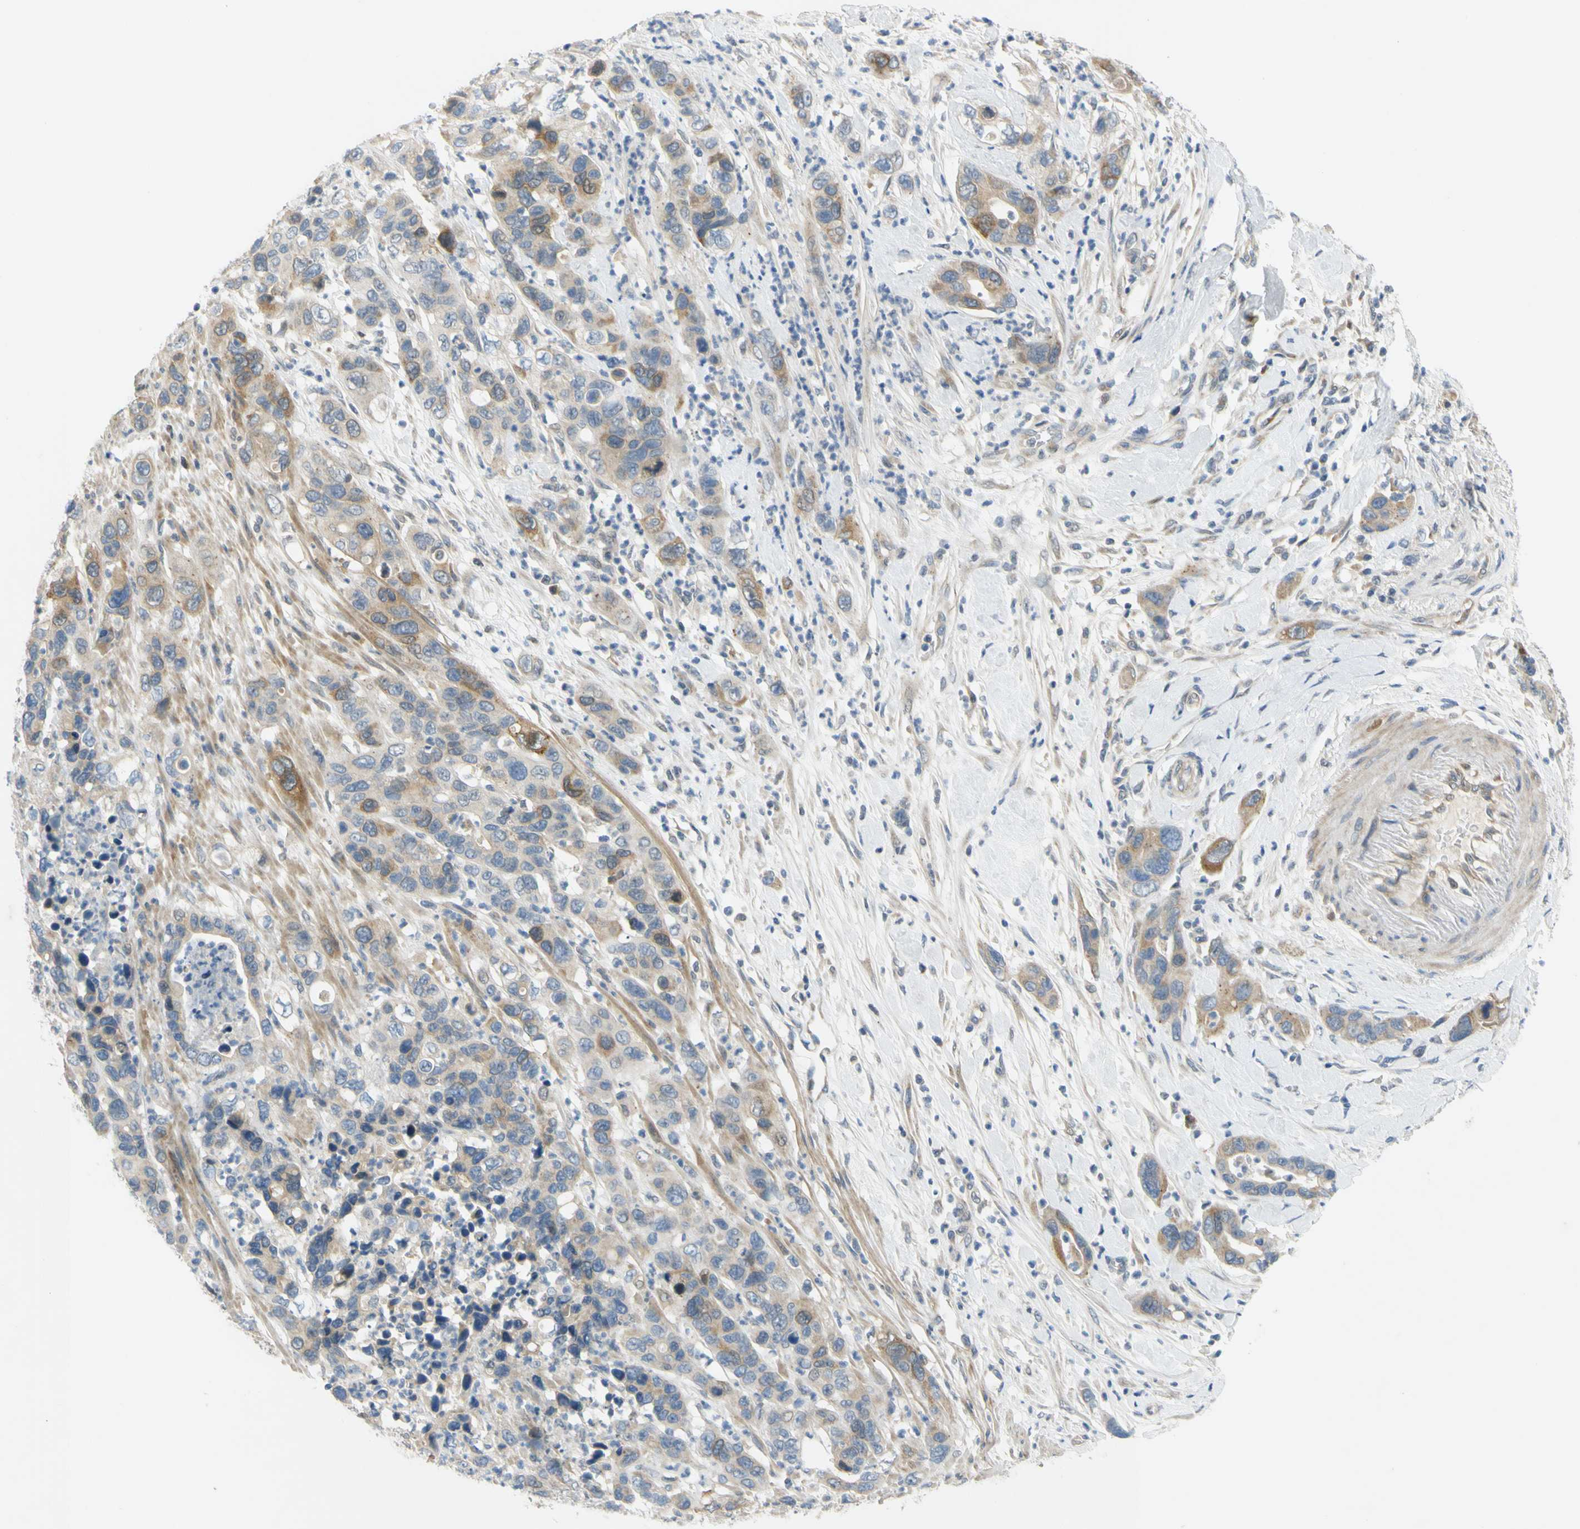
{"staining": {"intensity": "moderate", "quantity": "<25%", "location": "cytoplasmic/membranous"}, "tissue": "pancreatic cancer", "cell_type": "Tumor cells", "image_type": "cancer", "snomed": [{"axis": "morphology", "description": "Adenocarcinoma, NOS"}, {"axis": "topography", "description": "Pancreas"}], "caption": "Pancreatic cancer (adenocarcinoma) was stained to show a protein in brown. There is low levels of moderate cytoplasmic/membranous expression in approximately <25% of tumor cells. Immunohistochemistry stains the protein in brown and the nuclei are stained blue.", "gene": "CCNB2", "patient": {"sex": "female", "age": 71}}